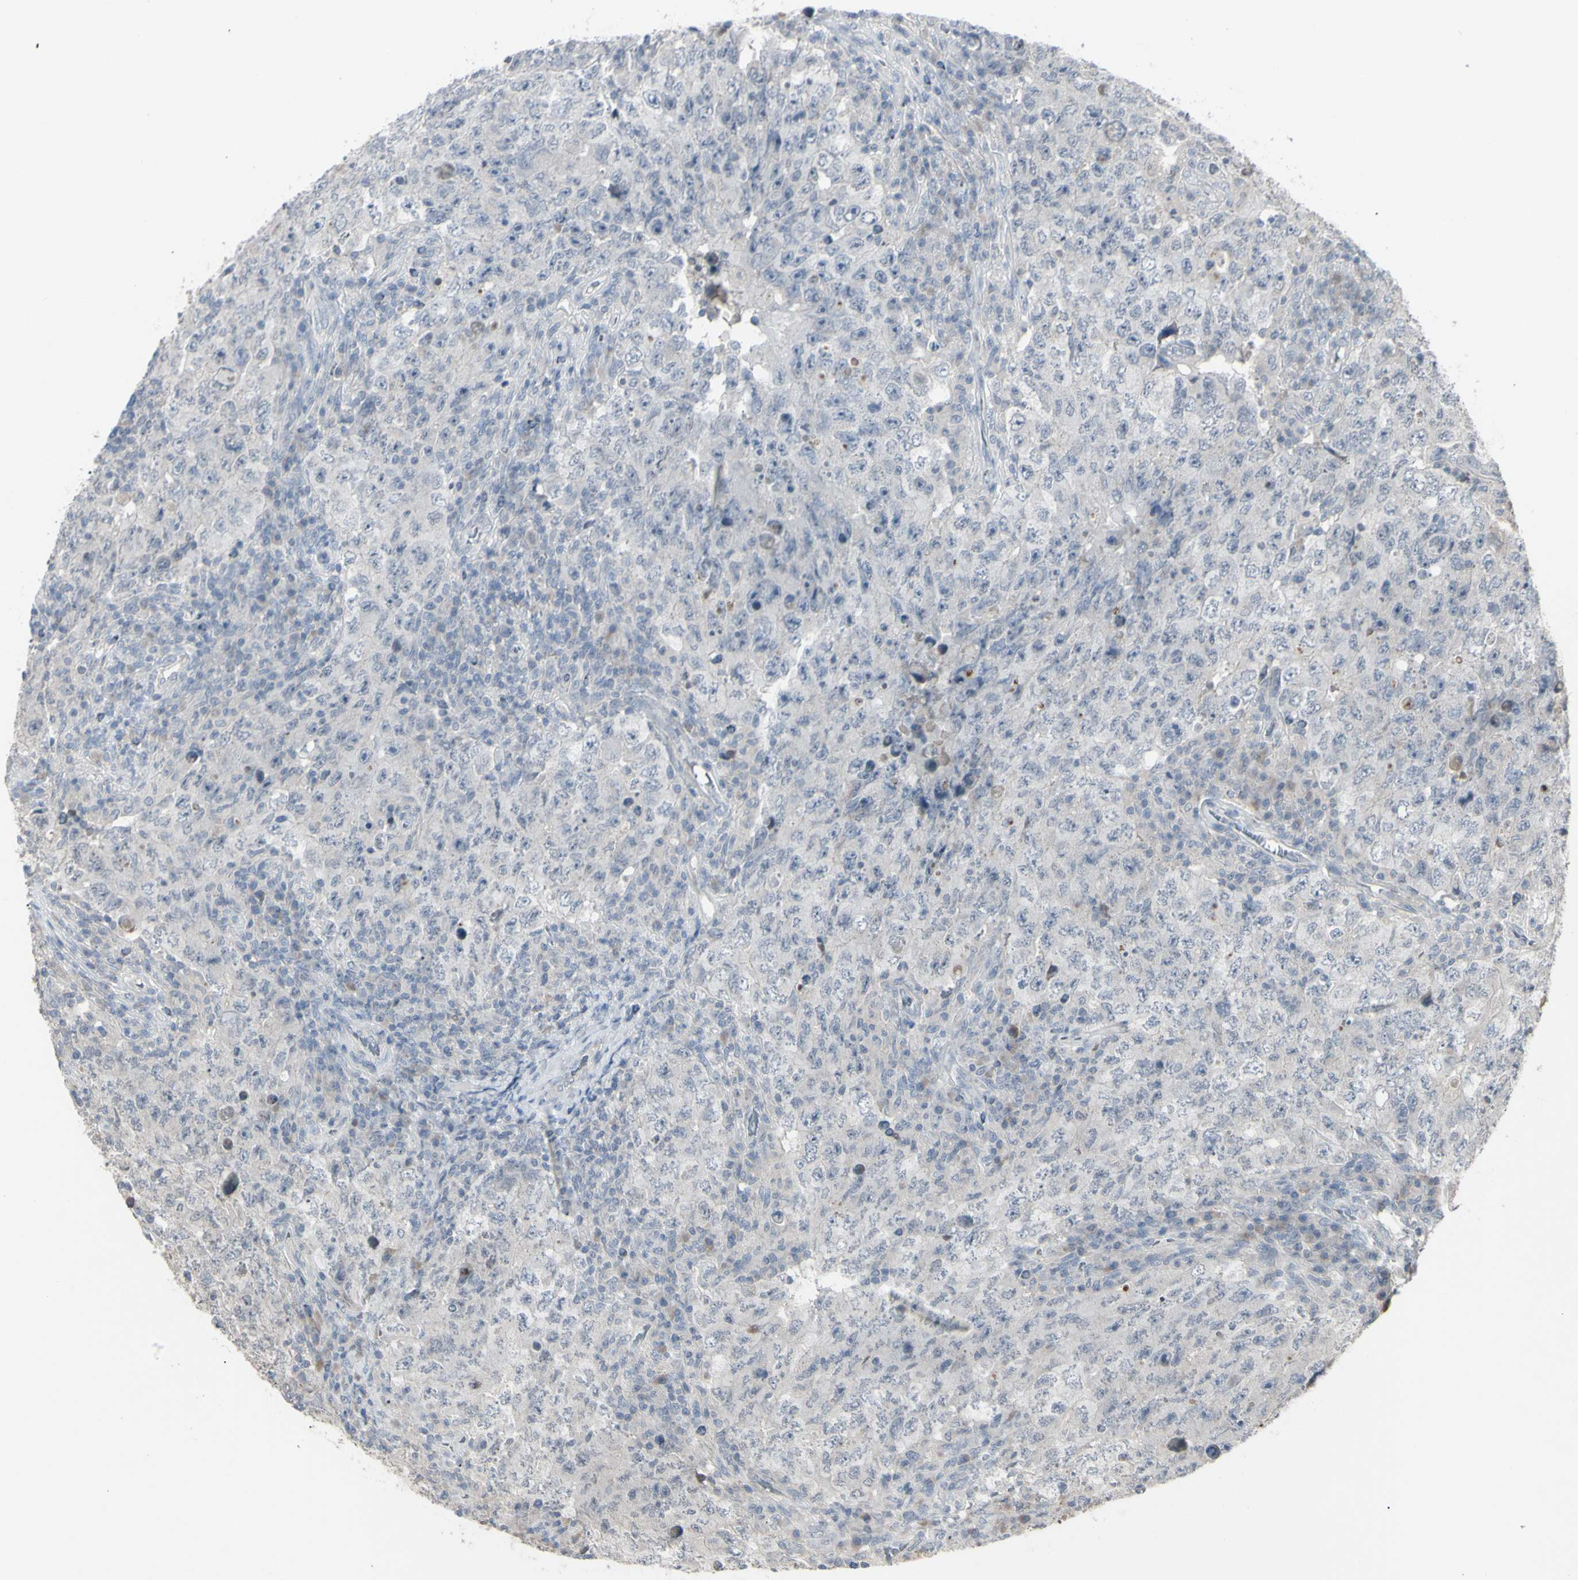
{"staining": {"intensity": "negative", "quantity": "none", "location": "none"}, "tissue": "testis cancer", "cell_type": "Tumor cells", "image_type": "cancer", "snomed": [{"axis": "morphology", "description": "Carcinoma, Embryonal, NOS"}, {"axis": "topography", "description": "Testis"}], "caption": "This is a histopathology image of immunohistochemistry staining of testis embryonal carcinoma, which shows no expression in tumor cells. The staining was performed using DAB (3,3'-diaminobenzidine) to visualize the protein expression in brown, while the nuclei were stained in blue with hematoxylin (Magnification: 20x).", "gene": "PIAS4", "patient": {"sex": "male", "age": 26}}